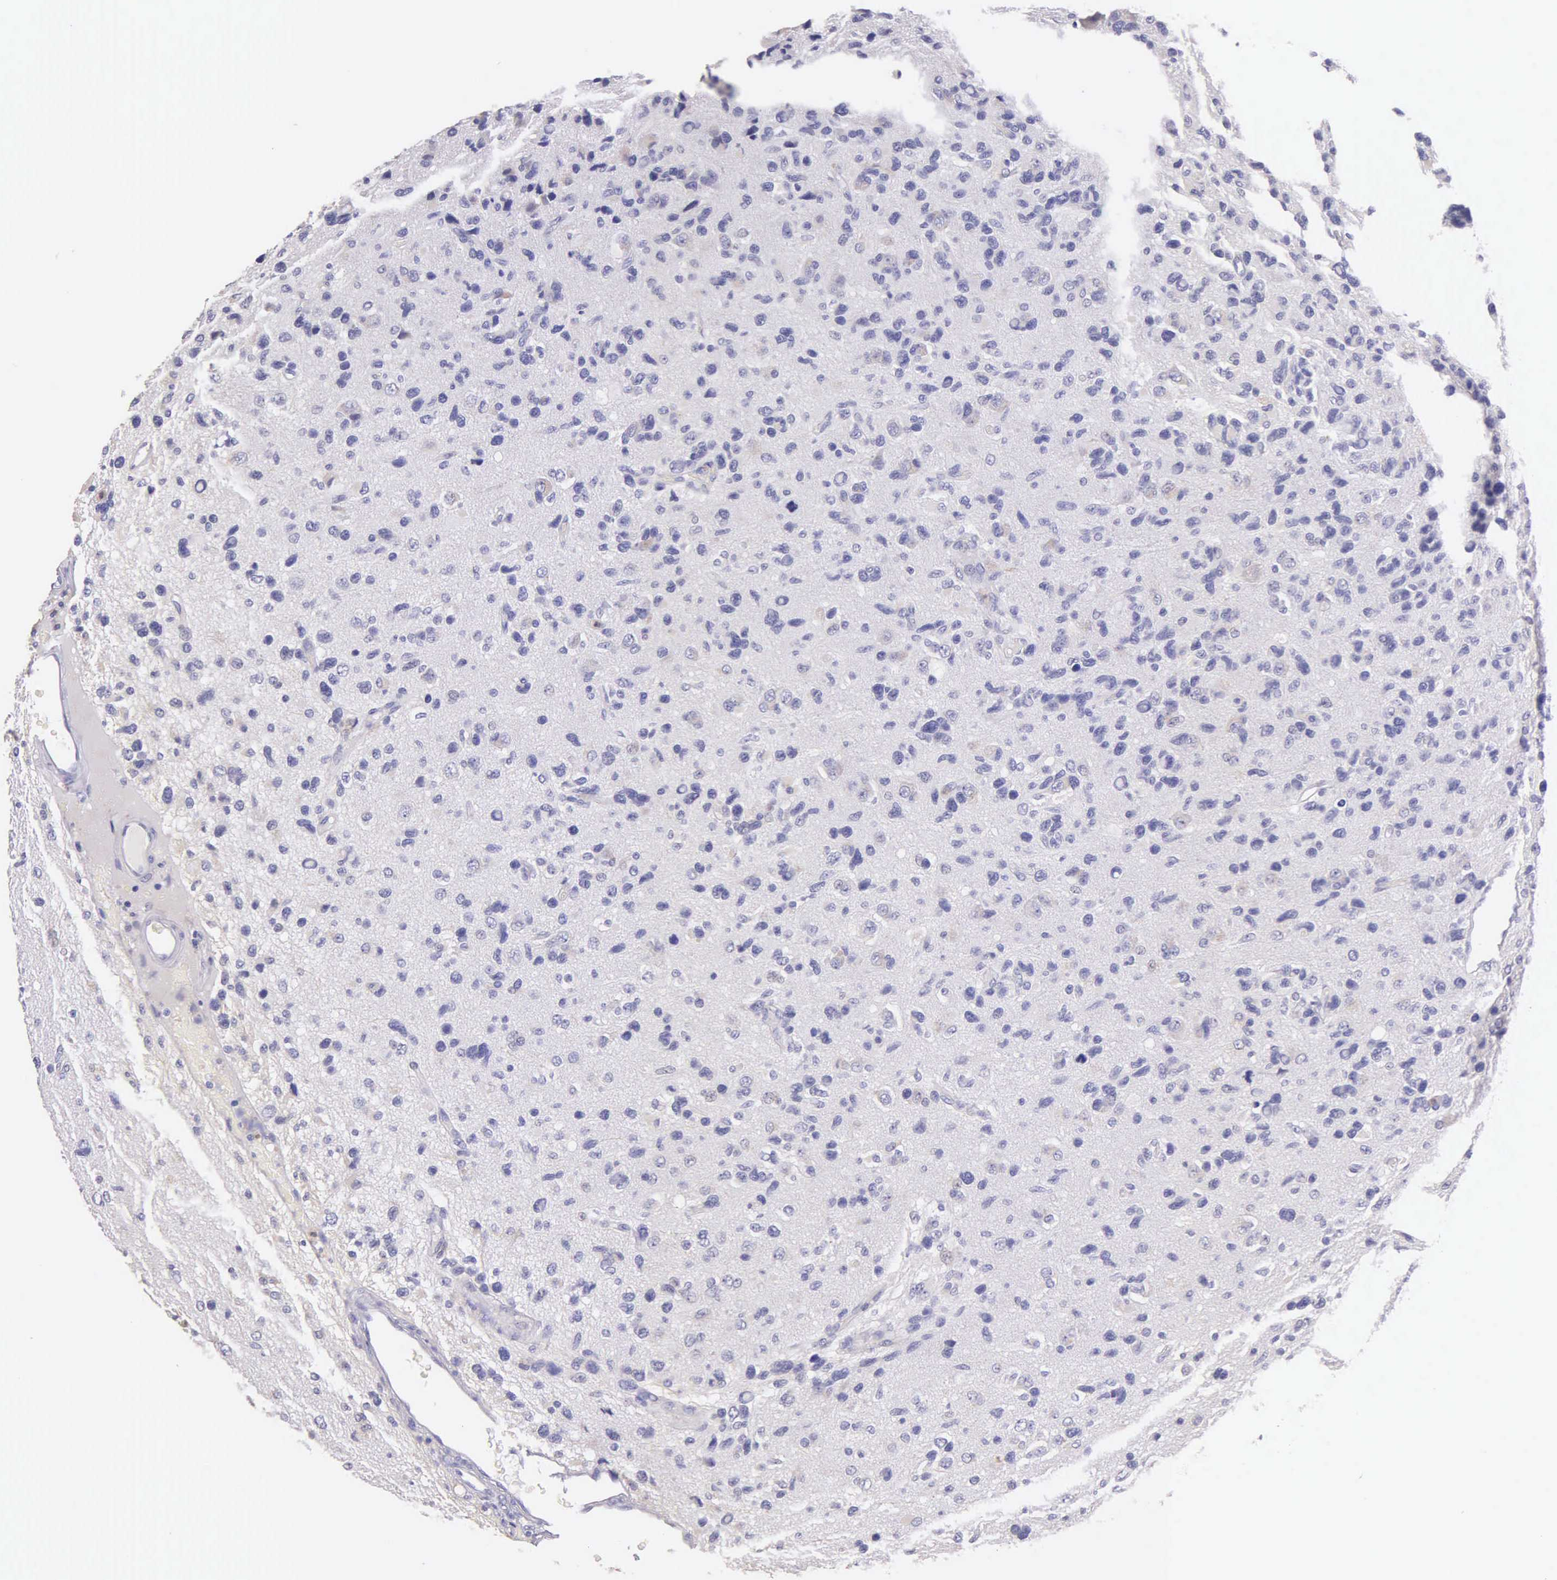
{"staining": {"intensity": "negative", "quantity": "none", "location": "none"}, "tissue": "glioma", "cell_type": "Tumor cells", "image_type": "cancer", "snomed": [{"axis": "morphology", "description": "Glioma, malignant, High grade"}, {"axis": "topography", "description": "Brain"}], "caption": "The photomicrograph reveals no significant expression in tumor cells of glioma.", "gene": "KRT17", "patient": {"sex": "male", "age": 77}}